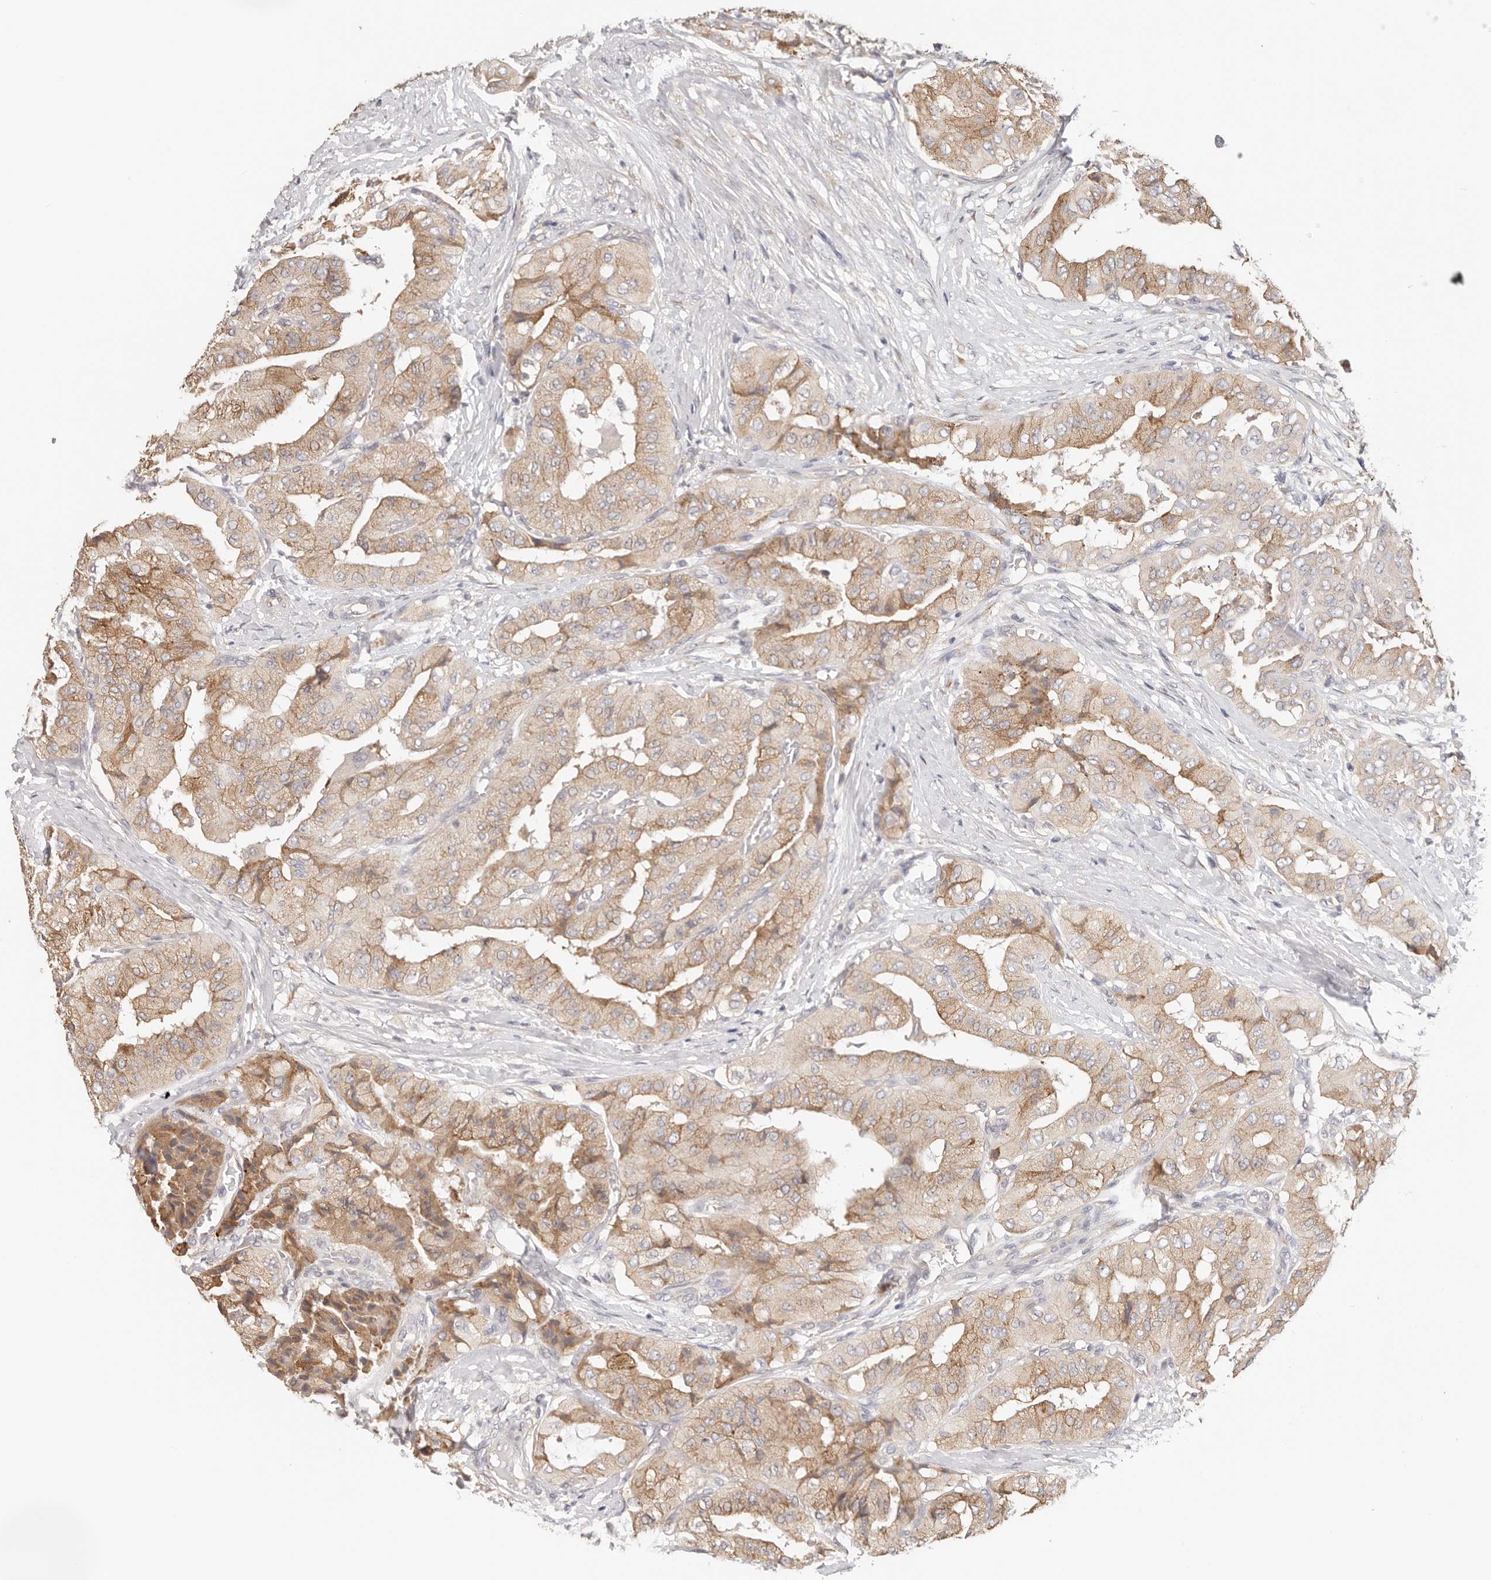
{"staining": {"intensity": "weak", "quantity": ">75%", "location": "cytoplasmic/membranous"}, "tissue": "thyroid cancer", "cell_type": "Tumor cells", "image_type": "cancer", "snomed": [{"axis": "morphology", "description": "Papillary adenocarcinoma, NOS"}, {"axis": "topography", "description": "Thyroid gland"}], "caption": "A brown stain shows weak cytoplasmic/membranous positivity of a protein in papillary adenocarcinoma (thyroid) tumor cells. (DAB (3,3'-diaminobenzidine) = brown stain, brightfield microscopy at high magnification).", "gene": "AFDN", "patient": {"sex": "female", "age": 59}}